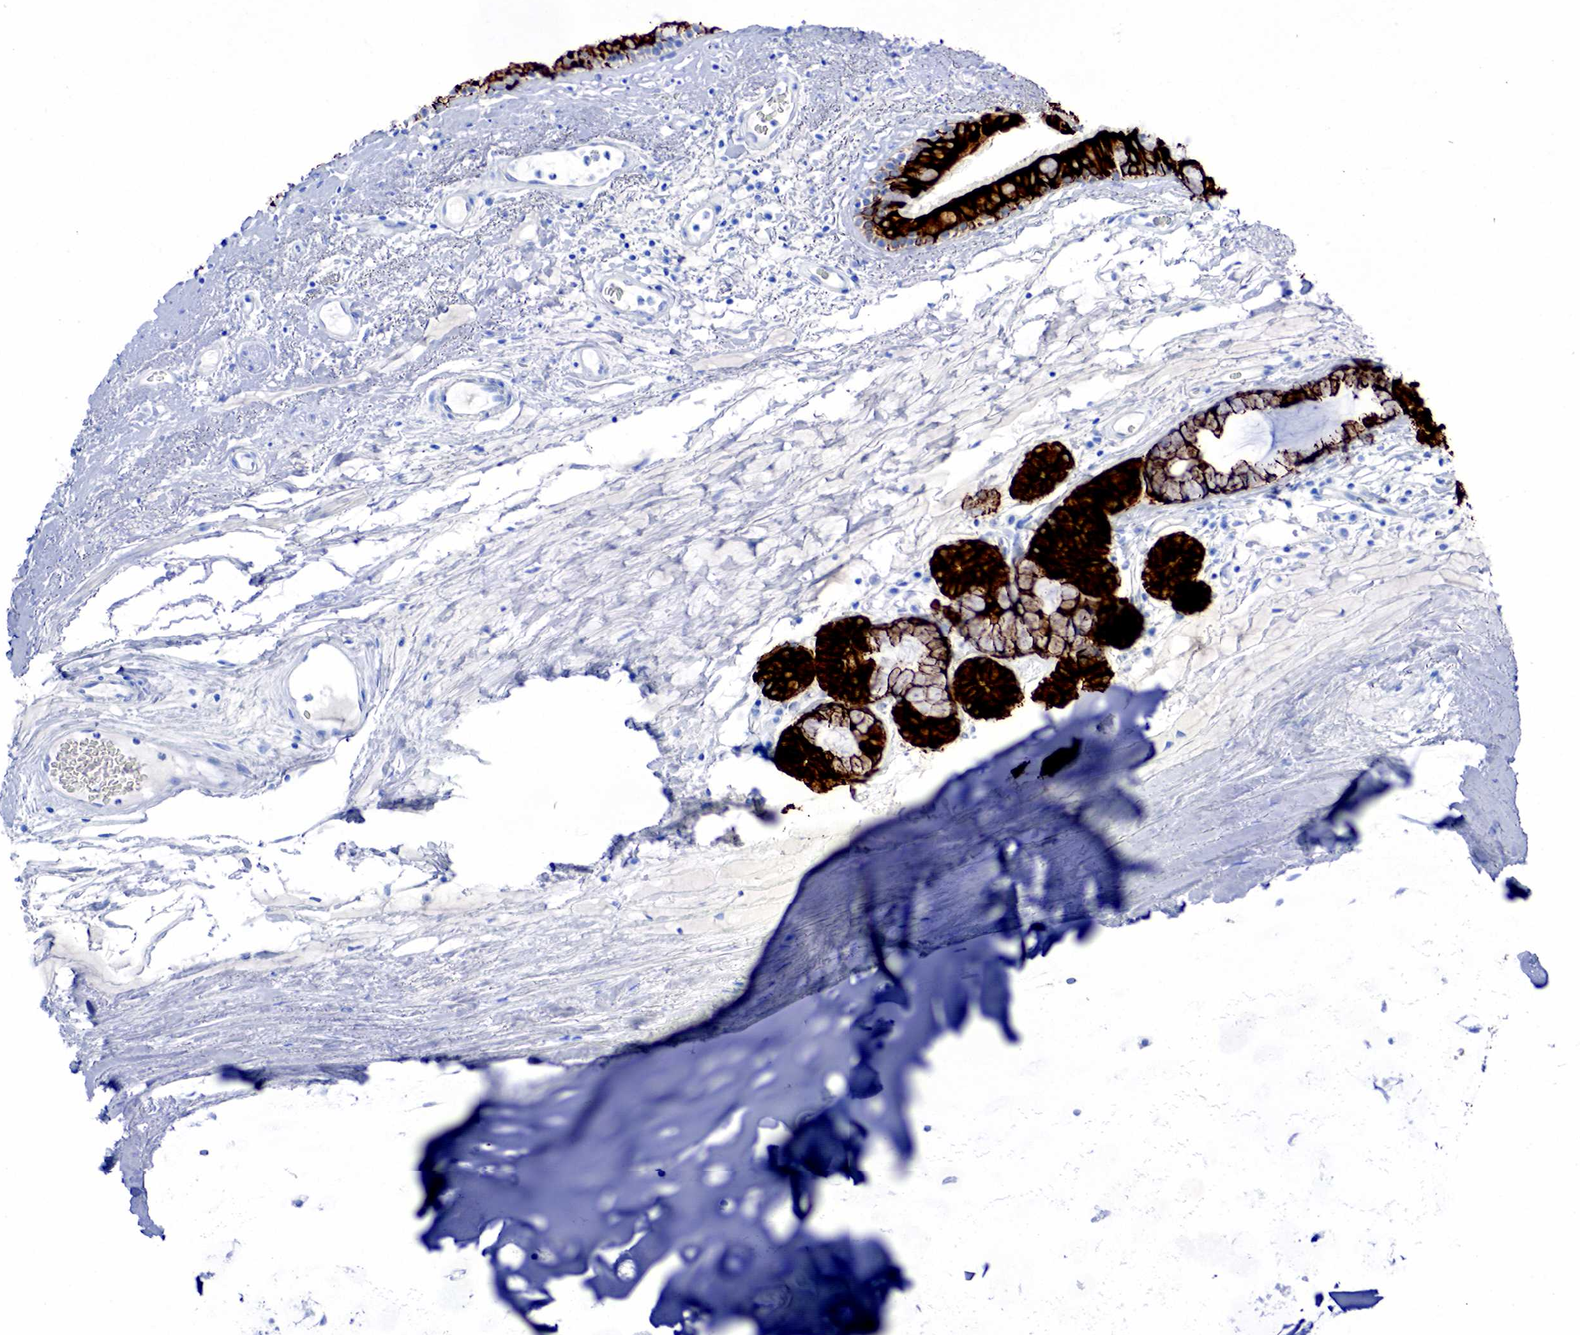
{"staining": {"intensity": "strong", "quantity": ">75%", "location": "cytoplasmic/membranous"}, "tissue": "bronchus", "cell_type": "Respiratory epithelial cells", "image_type": "normal", "snomed": [{"axis": "morphology", "description": "Normal tissue, NOS"}, {"axis": "topography", "description": "Cartilage tissue"}], "caption": "Brown immunohistochemical staining in normal human bronchus shows strong cytoplasmic/membranous expression in about >75% of respiratory epithelial cells. Nuclei are stained in blue.", "gene": "KRT18", "patient": {"sex": "female", "age": 63}}